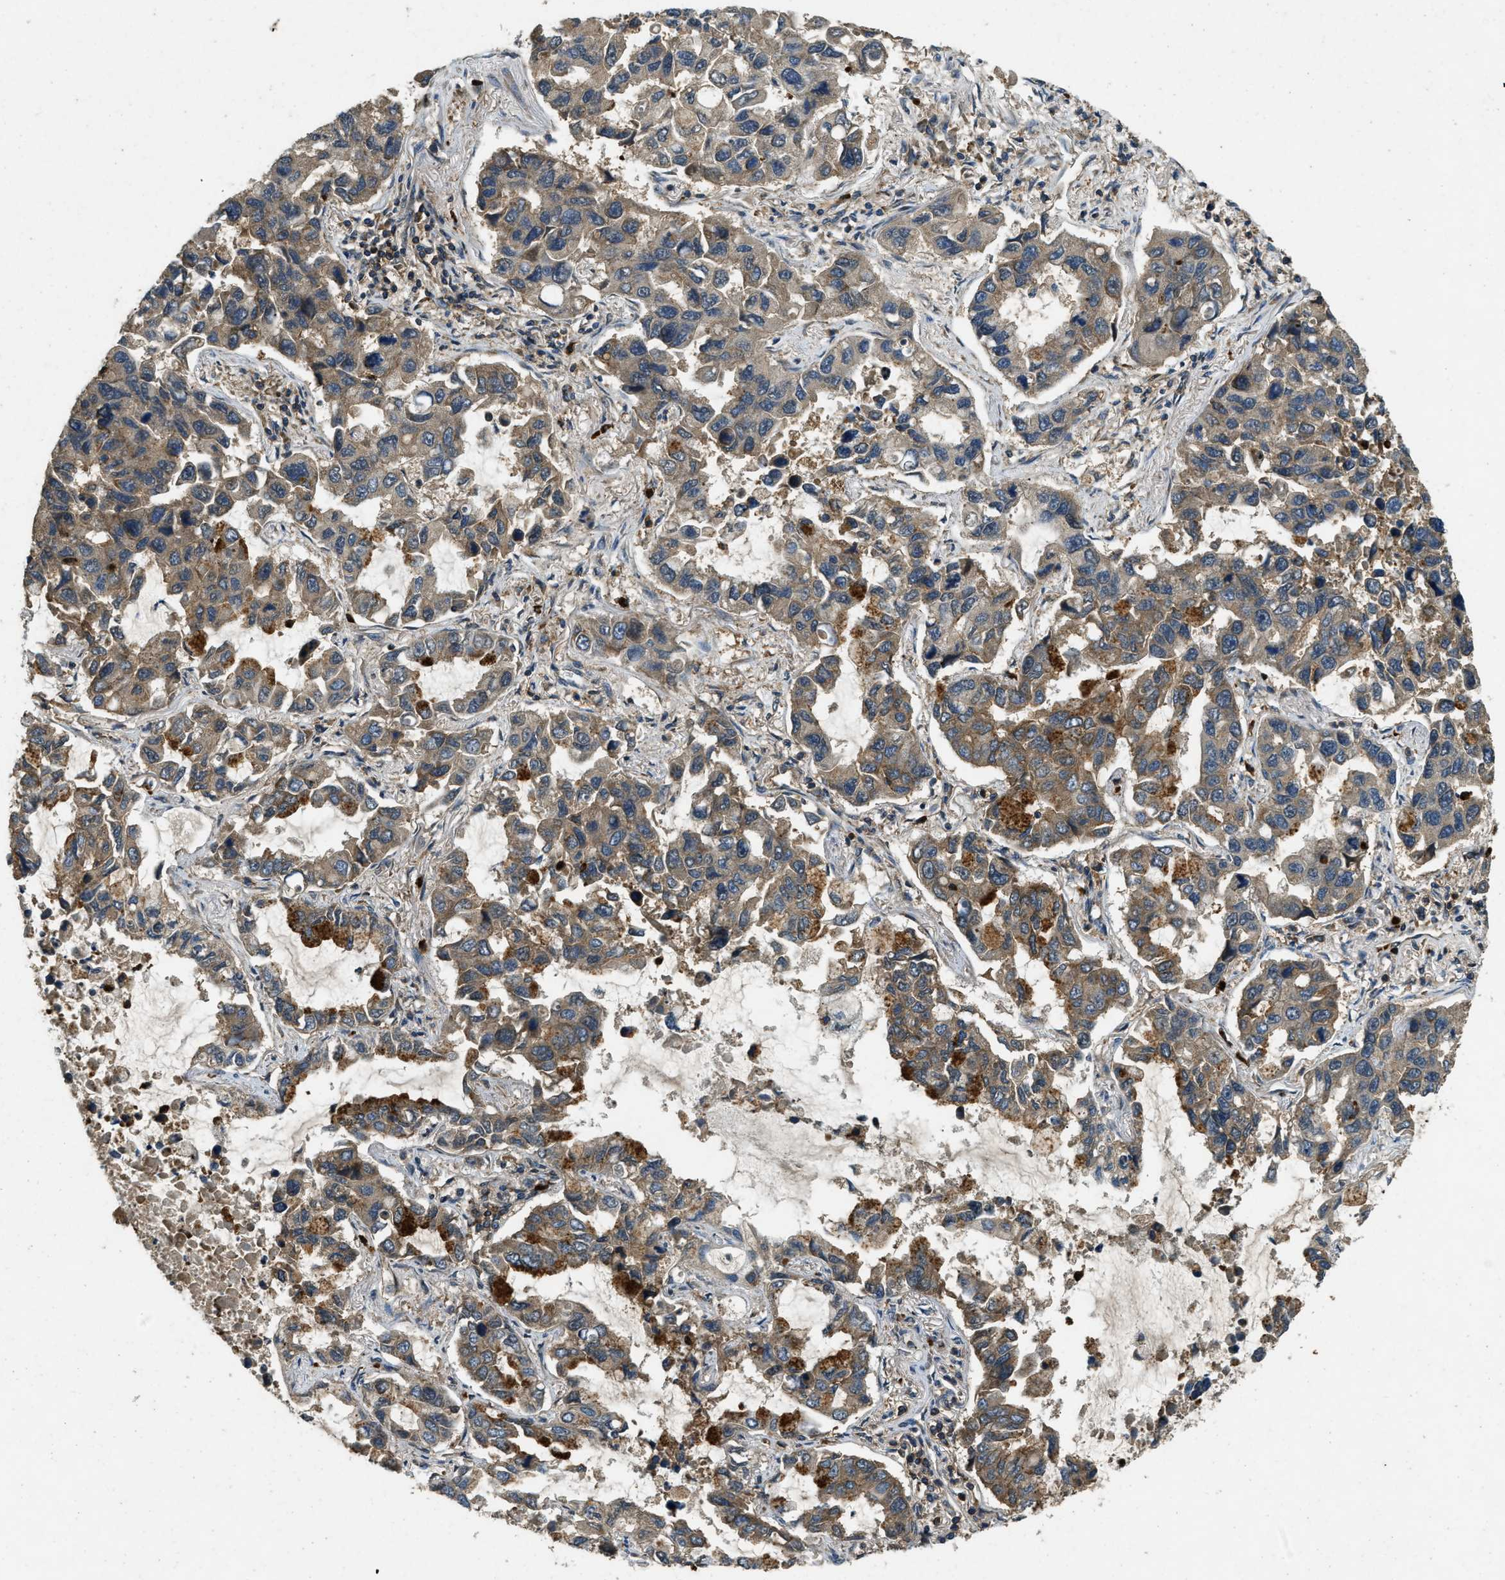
{"staining": {"intensity": "strong", "quantity": "<25%", "location": "cytoplasmic/membranous"}, "tissue": "lung cancer", "cell_type": "Tumor cells", "image_type": "cancer", "snomed": [{"axis": "morphology", "description": "Adenocarcinoma, NOS"}, {"axis": "topography", "description": "Lung"}], "caption": "This is an image of IHC staining of lung cancer (adenocarcinoma), which shows strong expression in the cytoplasmic/membranous of tumor cells.", "gene": "ATP8B1", "patient": {"sex": "male", "age": 64}}